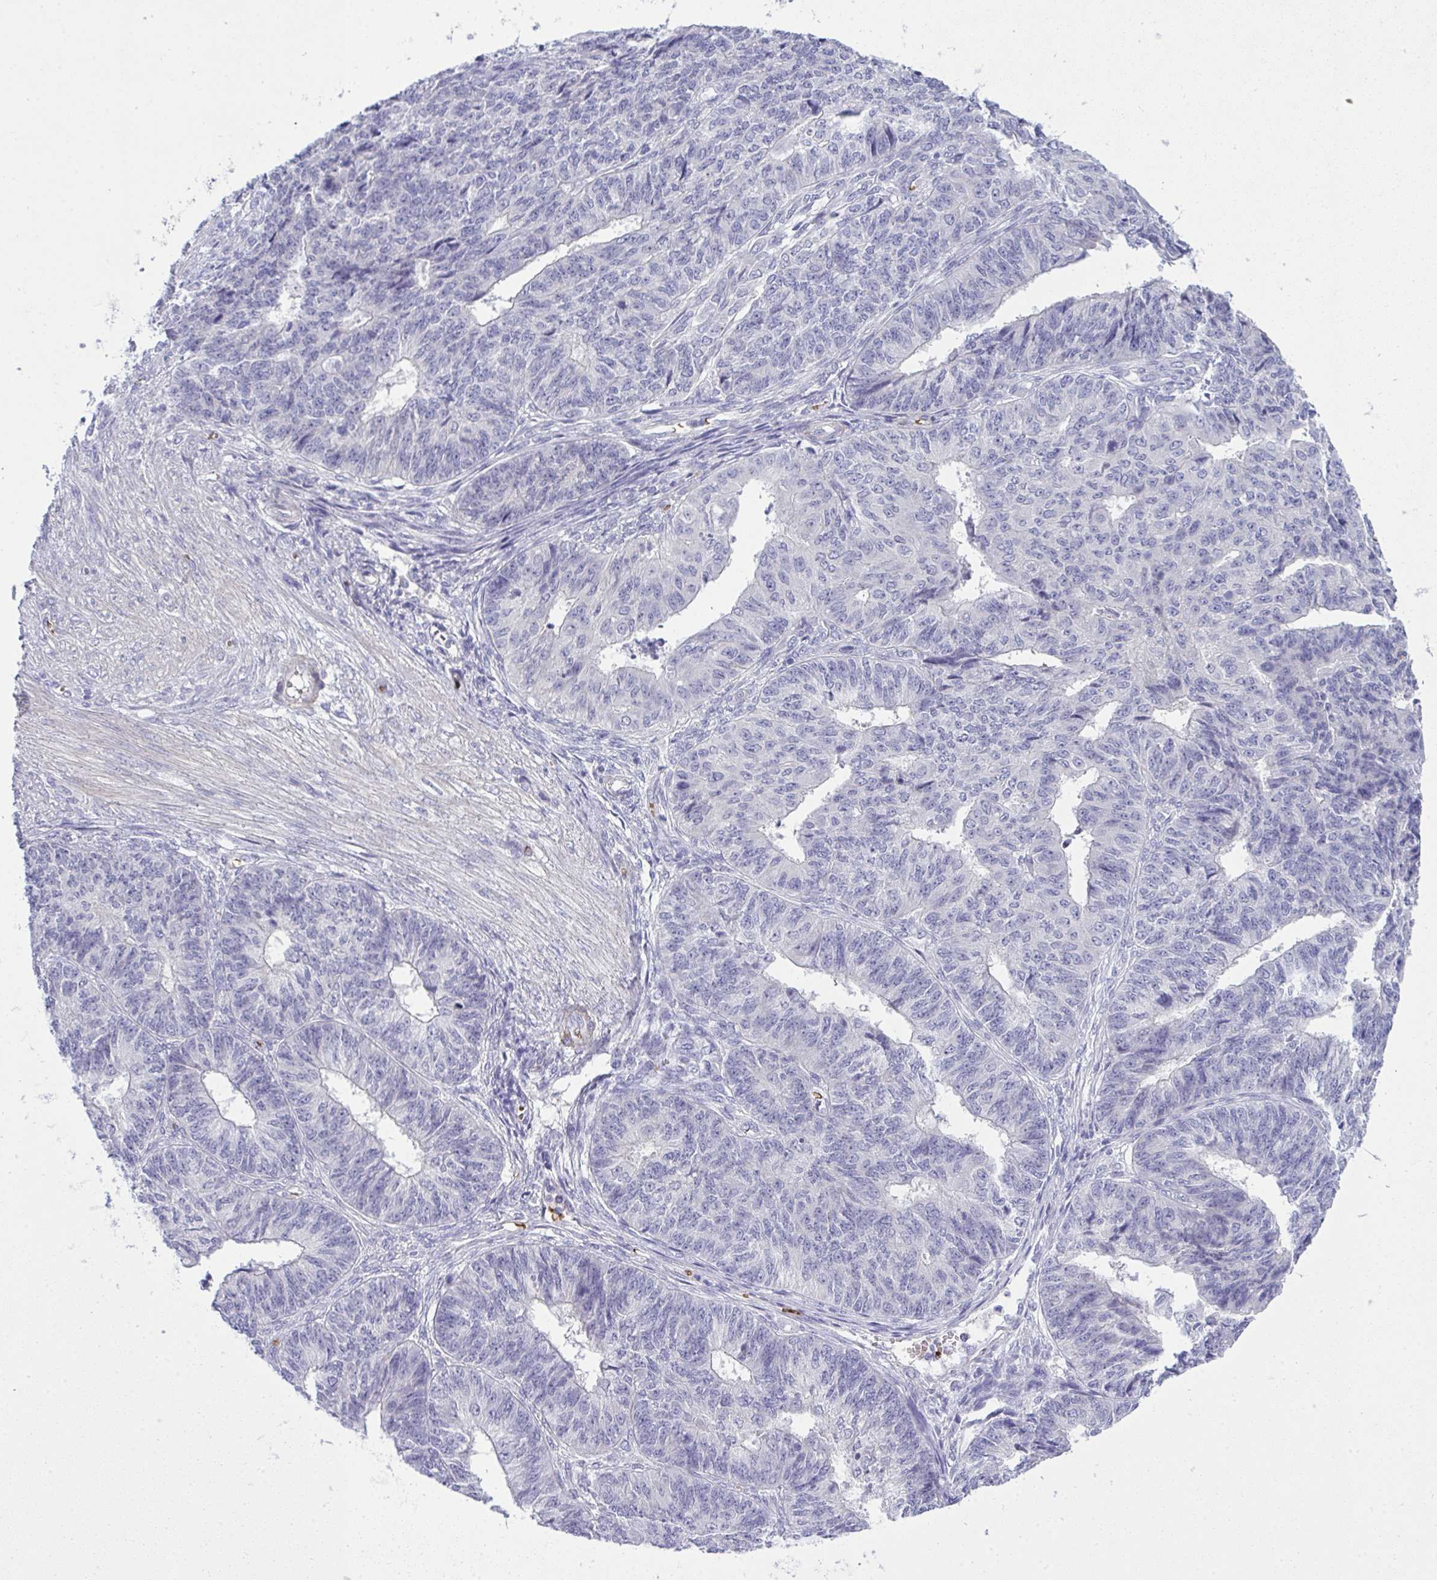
{"staining": {"intensity": "negative", "quantity": "none", "location": "none"}, "tissue": "endometrial cancer", "cell_type": "Tumor cells", "image_type": "cancer", "snomed": [{"axis": "morphology", "description": "Adenocarcinoma, NOS"}, {"axis": "topography", "description": "Endometrium"}], "caption": "A histopathology image of endometrial adenocarcinoma stained for a protein reveals no brown staining in tumor cells.", "gene": "SPTB", "patient": {"sex": "female", "age": 32}}